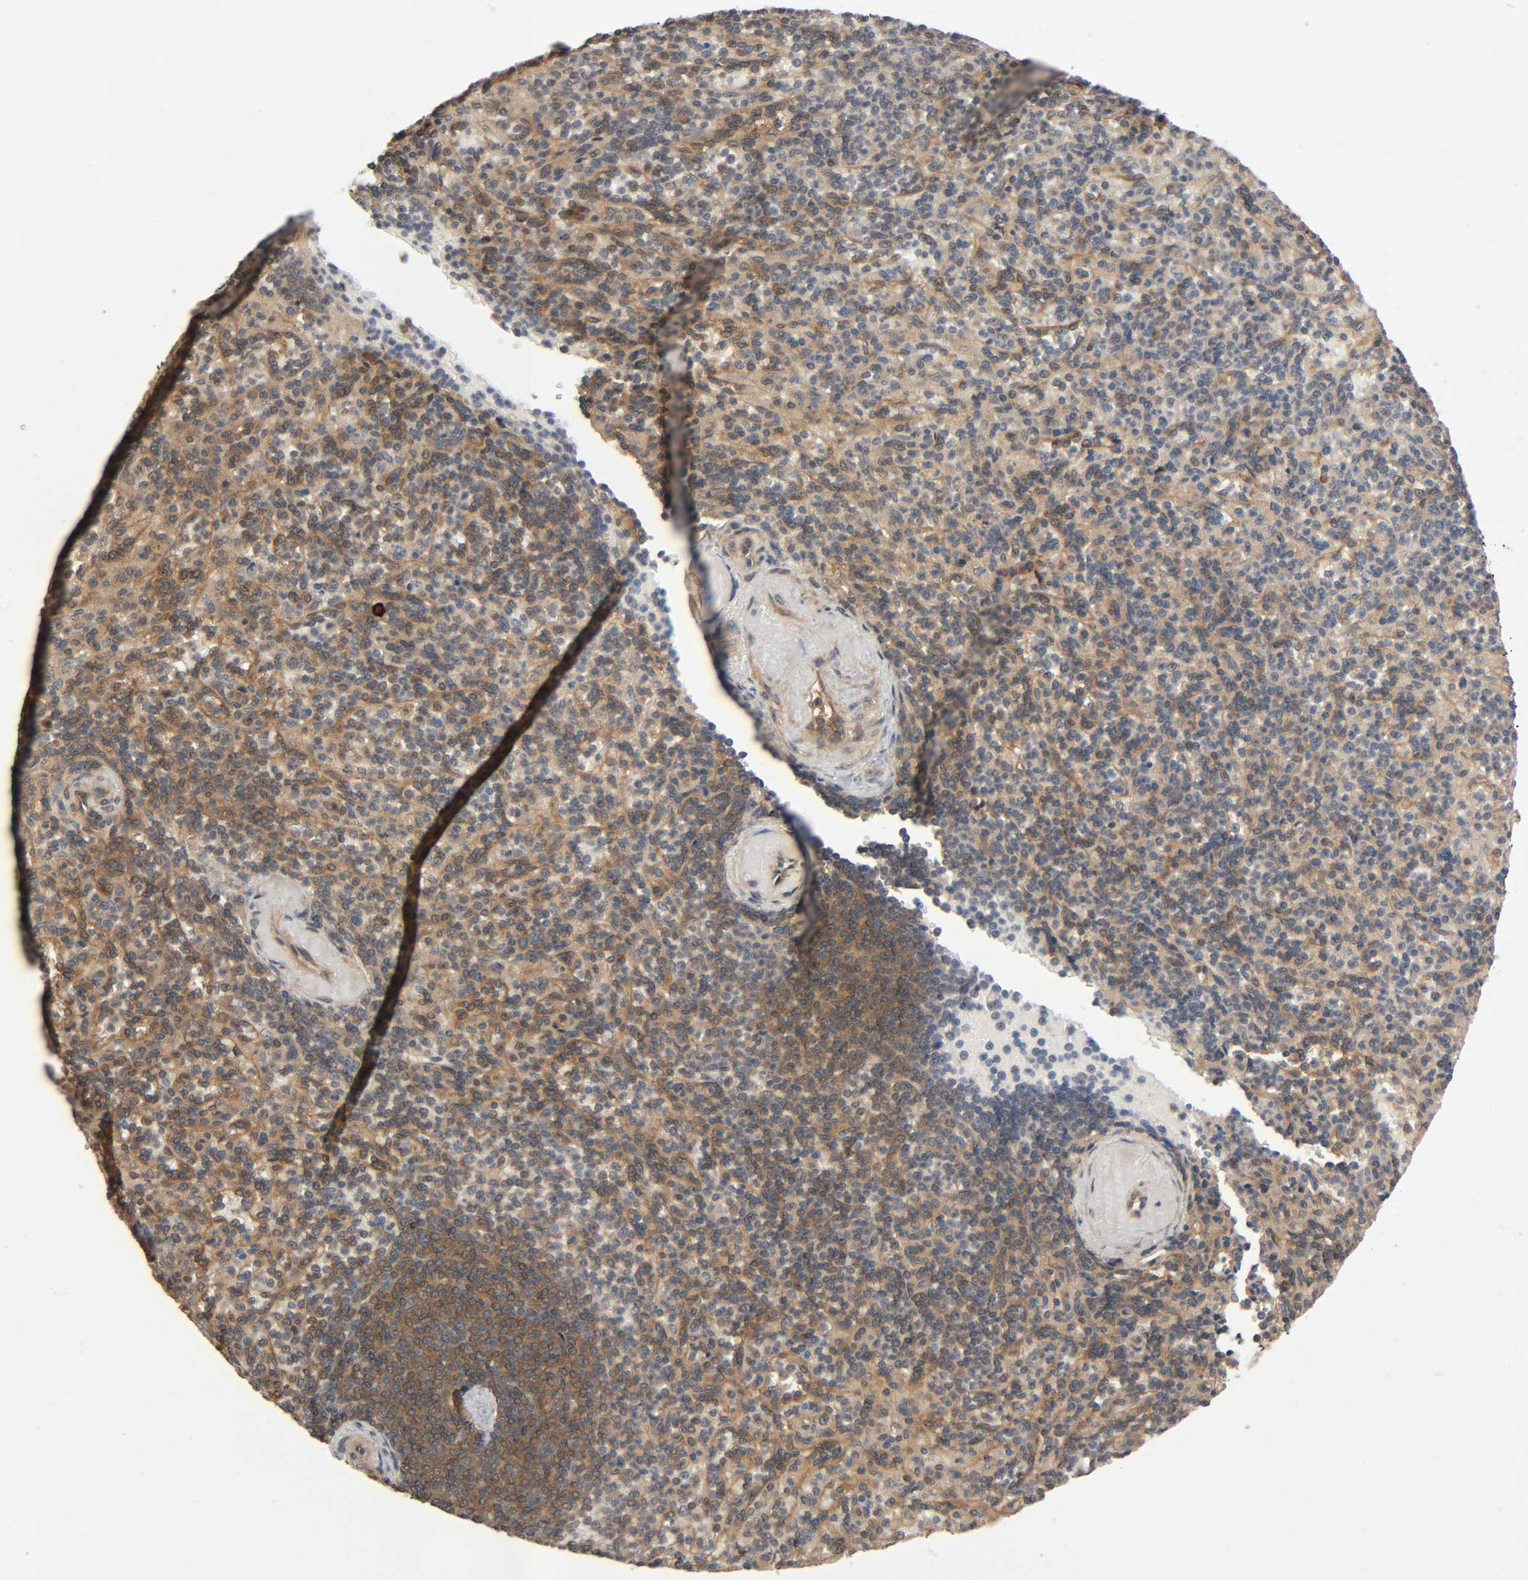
{"staining": {"intensity": "moderate", "quantity": "25%-75%", "location": "cytoplasmic/membranous,nuclear"}, "tissue": "spleen", "cell_type": "Cells in red pulp", "image_type": "normal", "snomed": [{"axis": "morphology", "description": "Normal tissue, NOS"}, {"axis": "topography", "description": "Spleen"}], "caption": "This is an image of IHC staining of benign spleen, which shows moderate staining in the cytoplasmic/membranous,nuclear of cells in red pulp.", "gene": "PPP2R1B", "patient": {"sex": "female", "age": 74}}